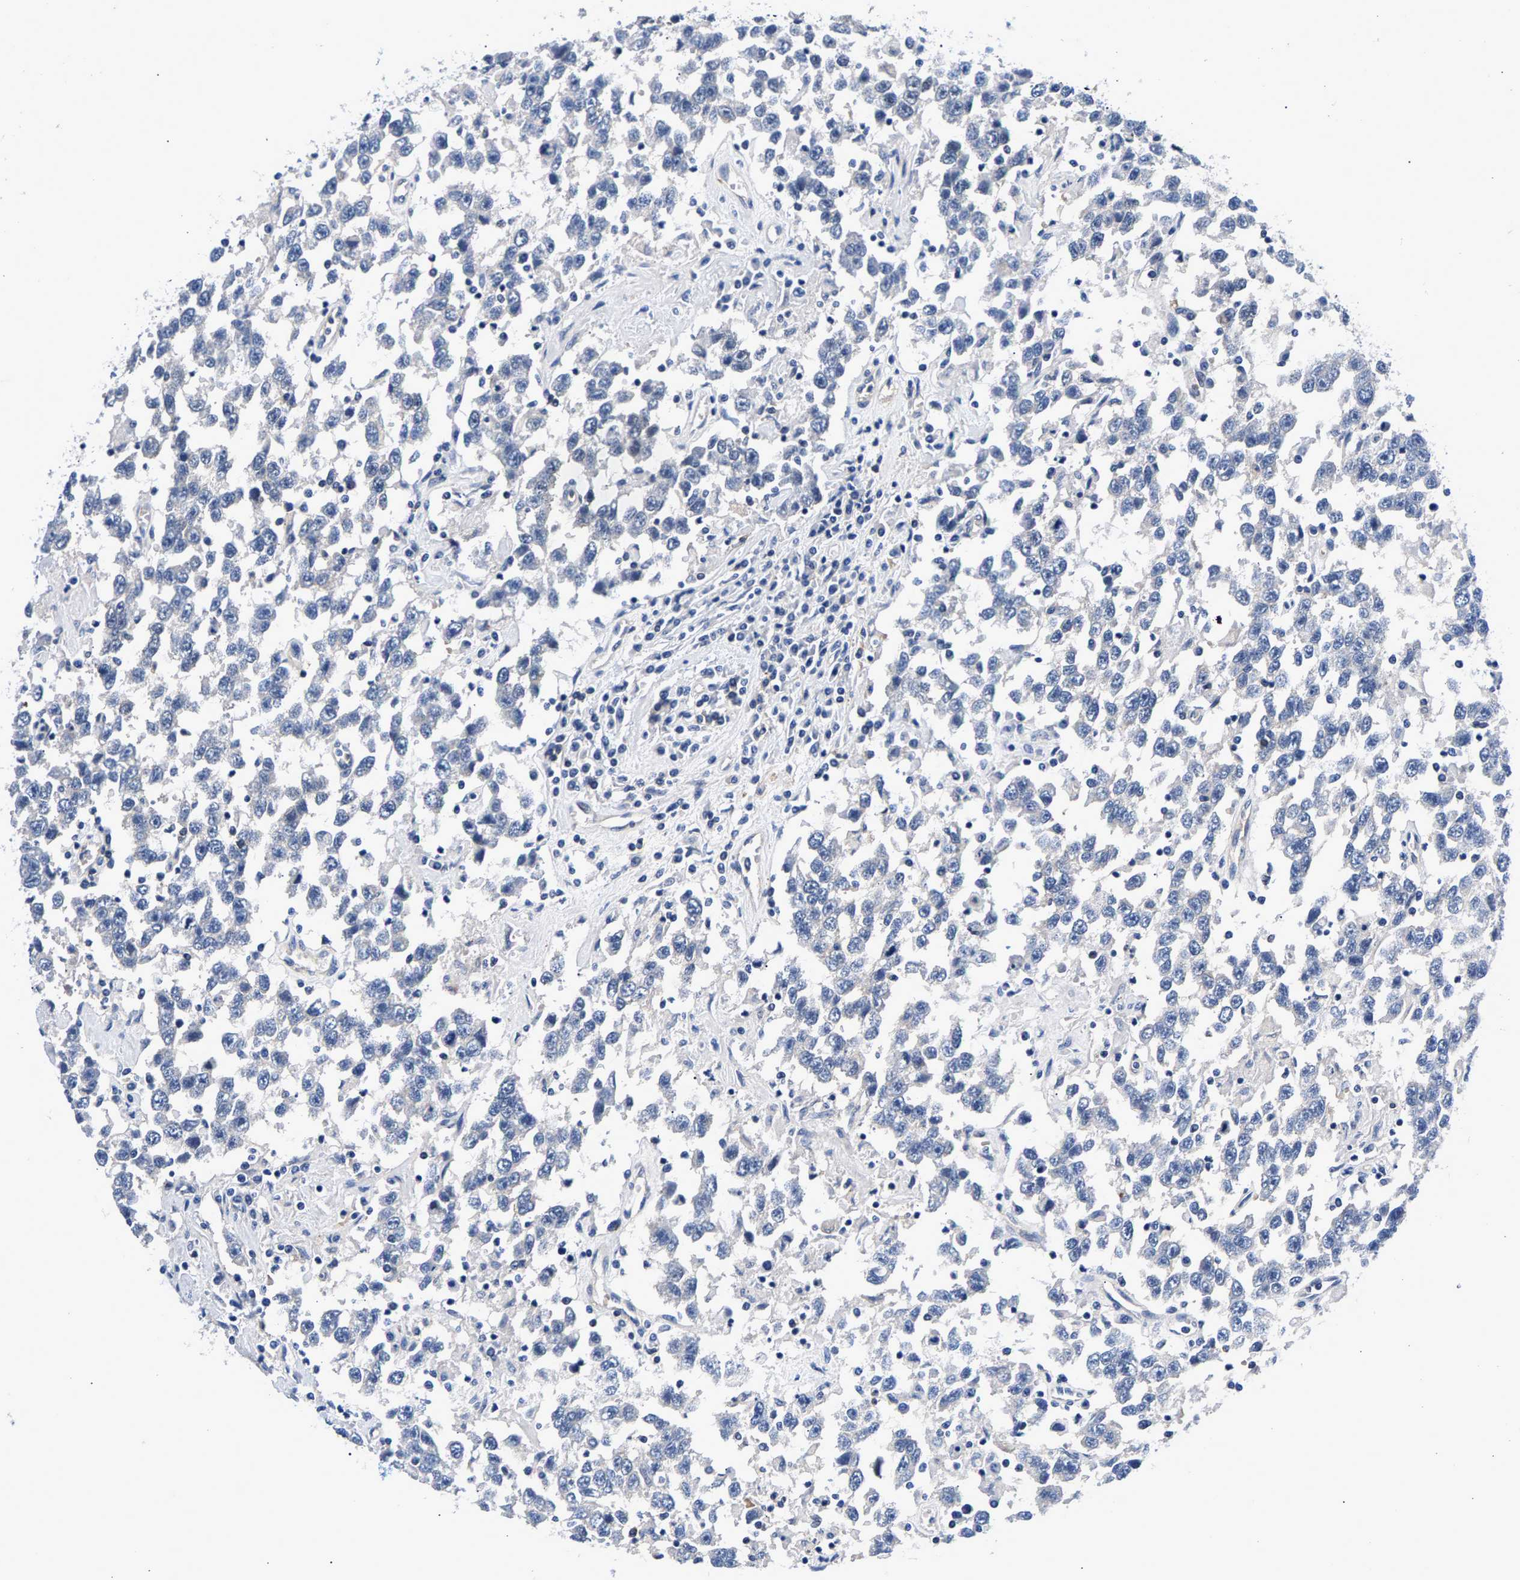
{"staining": {"intensity": "negative", "quantity": "none", "location": "none"}, "tissue": "testis cancer", "cell_type": "Tumor cells", "image_type": "cancer", "snomed": [{"axis": "morphology", "description": "Seminoma, NOS"}, {"axis": "topography", "description": "Testis"}], "caption": "A micrograph of testis seminoma stained for a protein demonstrates no brown staining in tumor cells.", "gene": "P2RY4", "patient": {"sex": "male", "age": 41}}